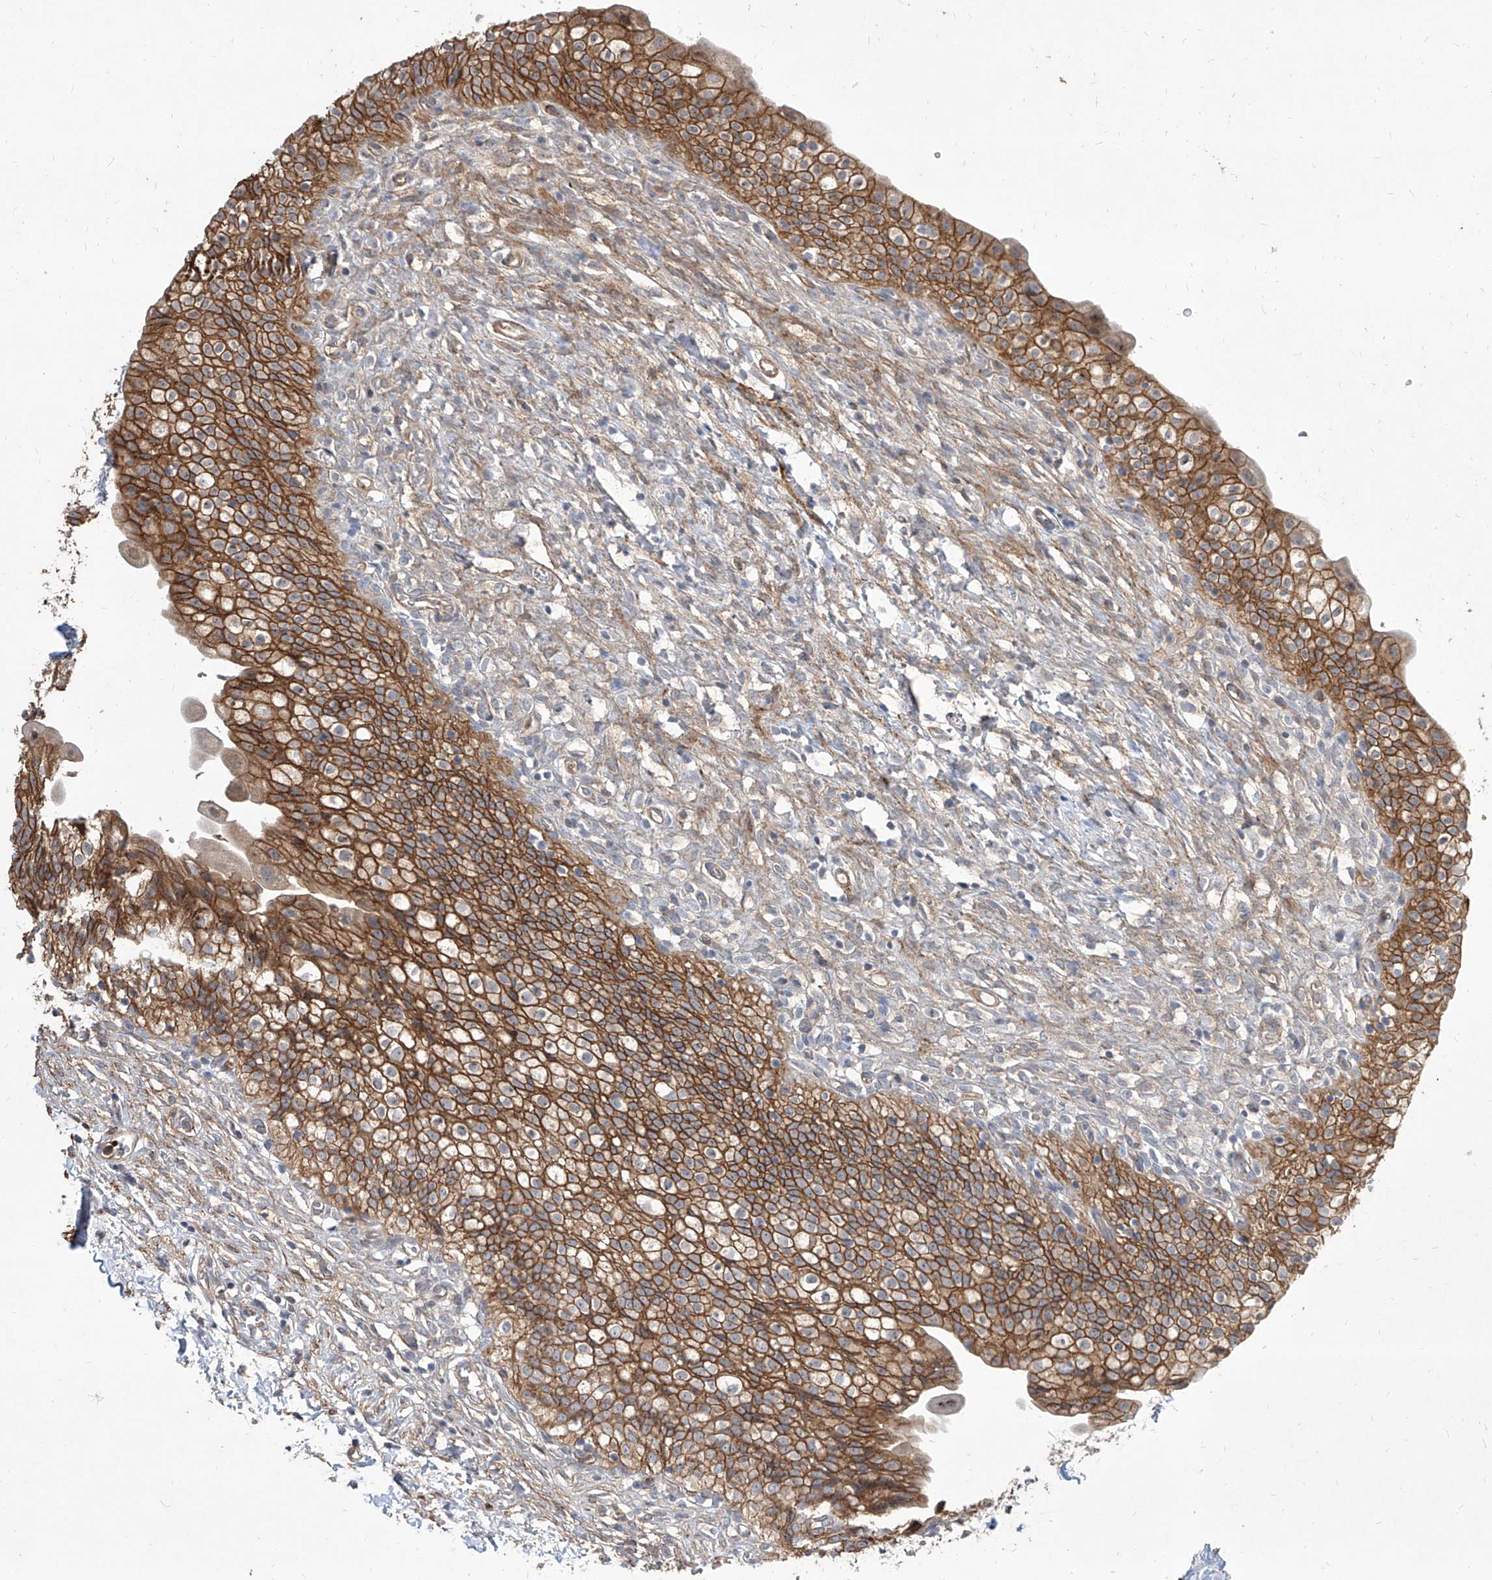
{"staining": {"intensity": "strong", "quantity": ">75%", "location": "cytoplasmic/membranous"}, "tissue": "urinary bladder", "cell_type": "Urothelial cells", "image_type": "normal", "snomed": [{"axis": "morphology", "description": "Normal tissue, NOS"}, {"axis": "topography", "description": "Urinary bladder"}], "caption": "Approximately >75% of urothelial cells in unremarkable human urinary bladder exhibit strong cytoplasmic/membranous protein positivity as visualized by brown immunohistochemical staining.", "gene": "FAM83B", "patient": {"sex": "male", "age": 55}}